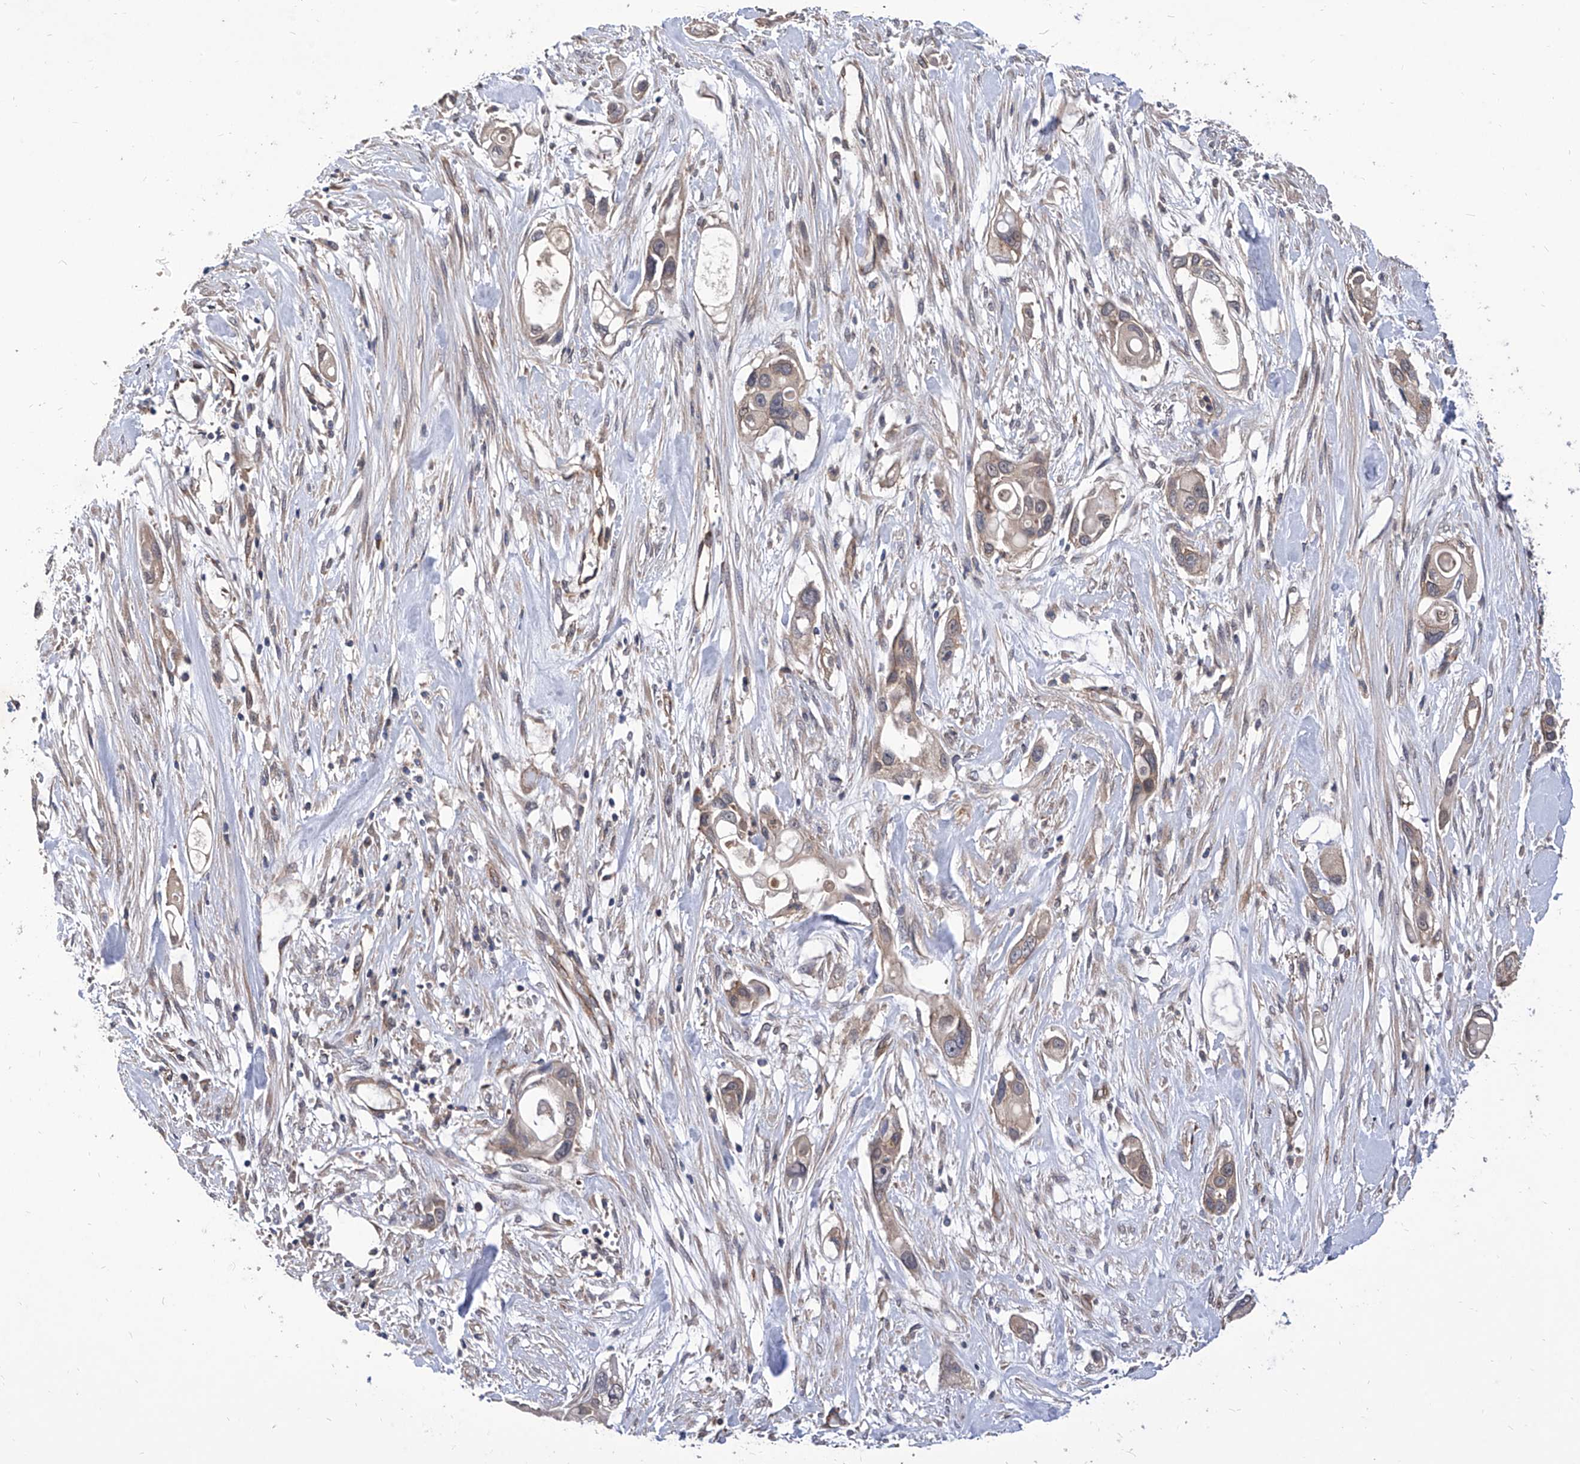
{"staining": {"intensity": "weak", "quantity": "<25%", "location": "cytoplasmic/membranous"}, "tissue": "pancreatic cancer", "cell_type": "Tumor cells", "image_type": "cancer", "snomed": [{"axis": "morphology", "description": "Adenocarcinoma, NOS"}, {"axis": "topography", "description": "Pancreas"}], "caption": "A photomicrograph of human pancreatic adenocarcinoma is negative for staining in tumor cells.", "gene": "TJAP1", "patient": {"sex": "female", "age": 60}}